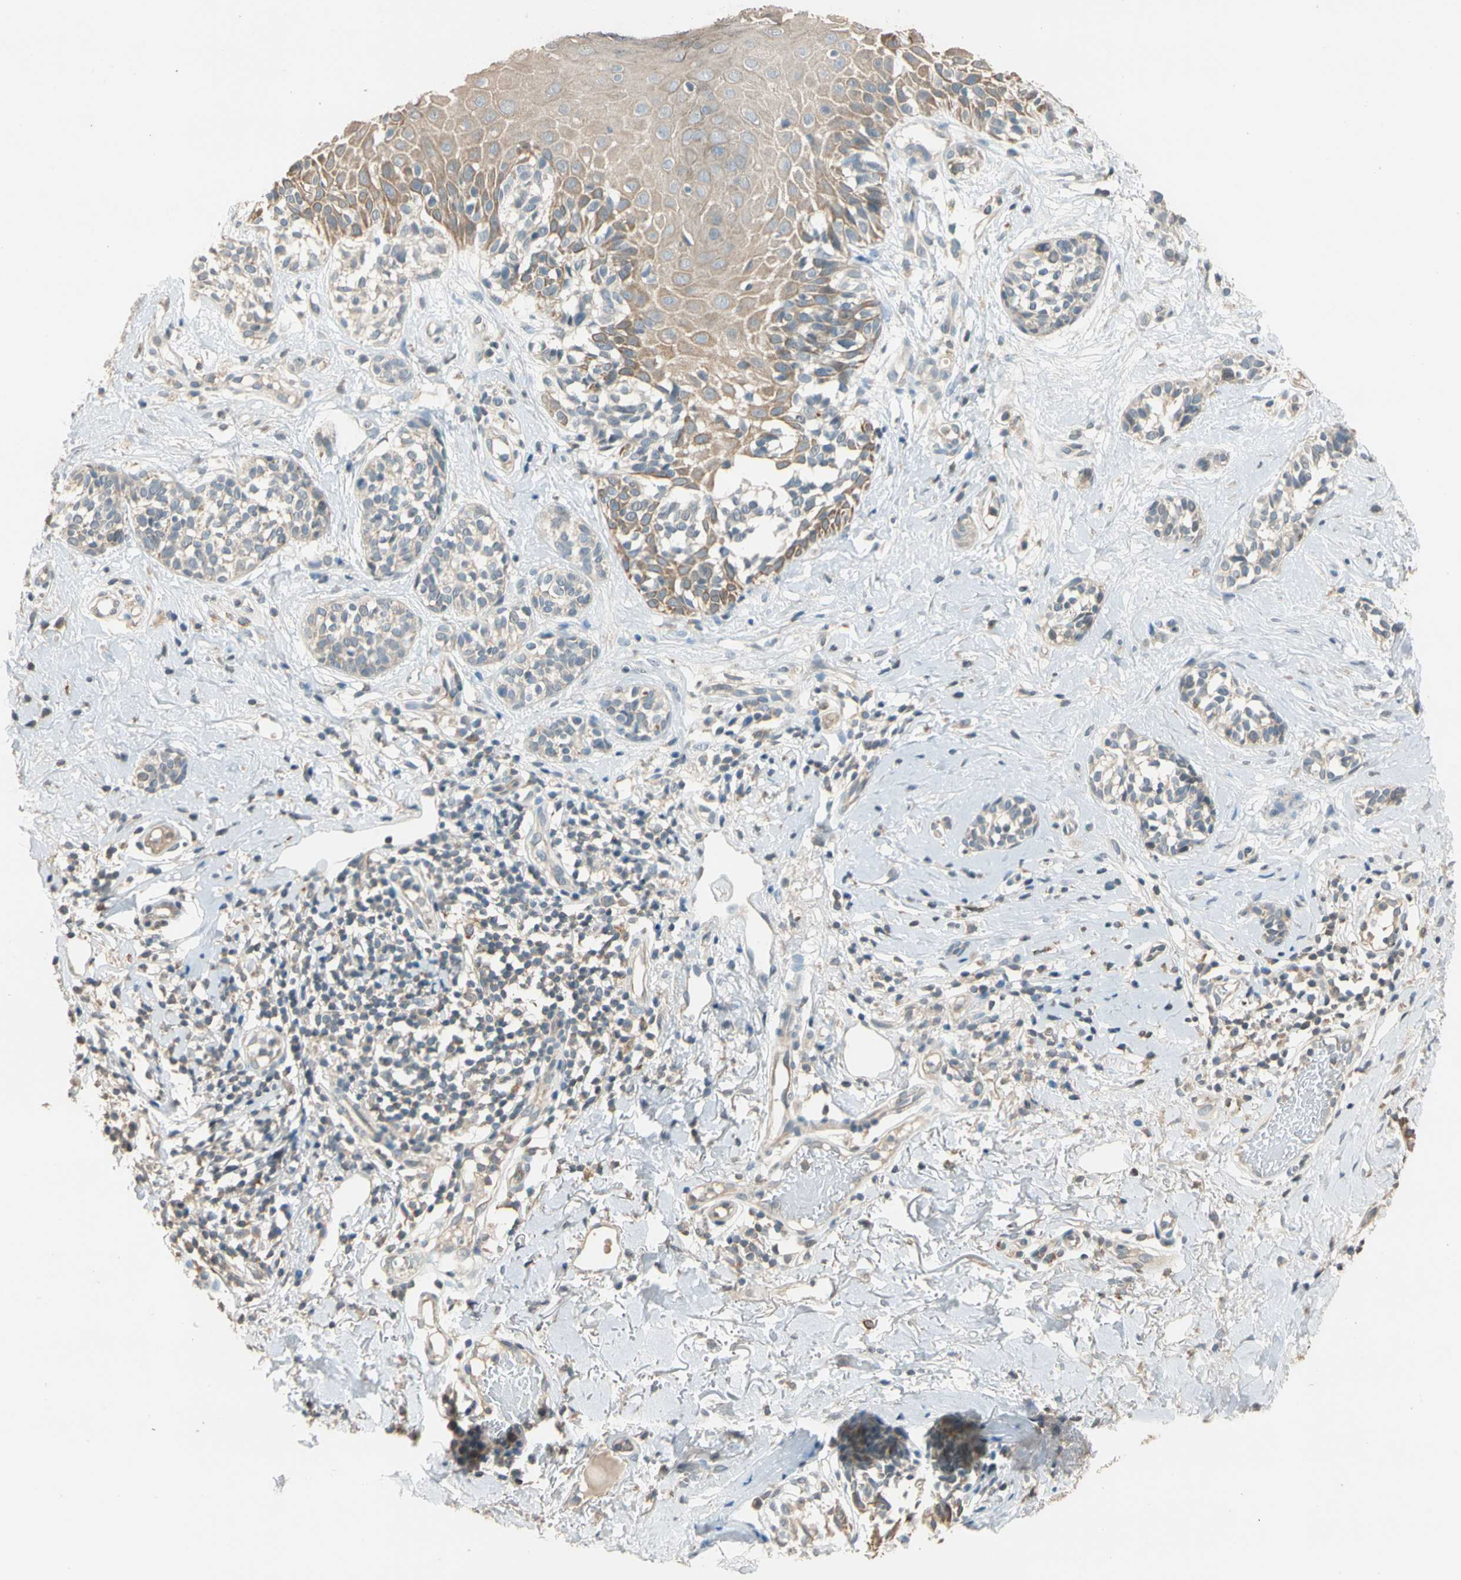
{"staining": {"intensity": "weak", "quantity": "25%-75%", "location": "cytoplasmic/membranous"}, "tissue": "melanoma", "cell_type": "Tumor cells", "image_type": "cancer", "snomed": [{"axis": "morphology", "description": "Malignant melanoma, NOS"}, {"axis": "topography", "description": "Skin"}], "caption": "Immunohistochemistry (DAB (3,3'-diaminobenzidine)) staining of melanoma demonstrates weak cytoplasmic/membranous protein staining in about 25%-75% of tumor cells.", "gene": "MAP3K7", "patient": {"sex": "male", "age": 64}}